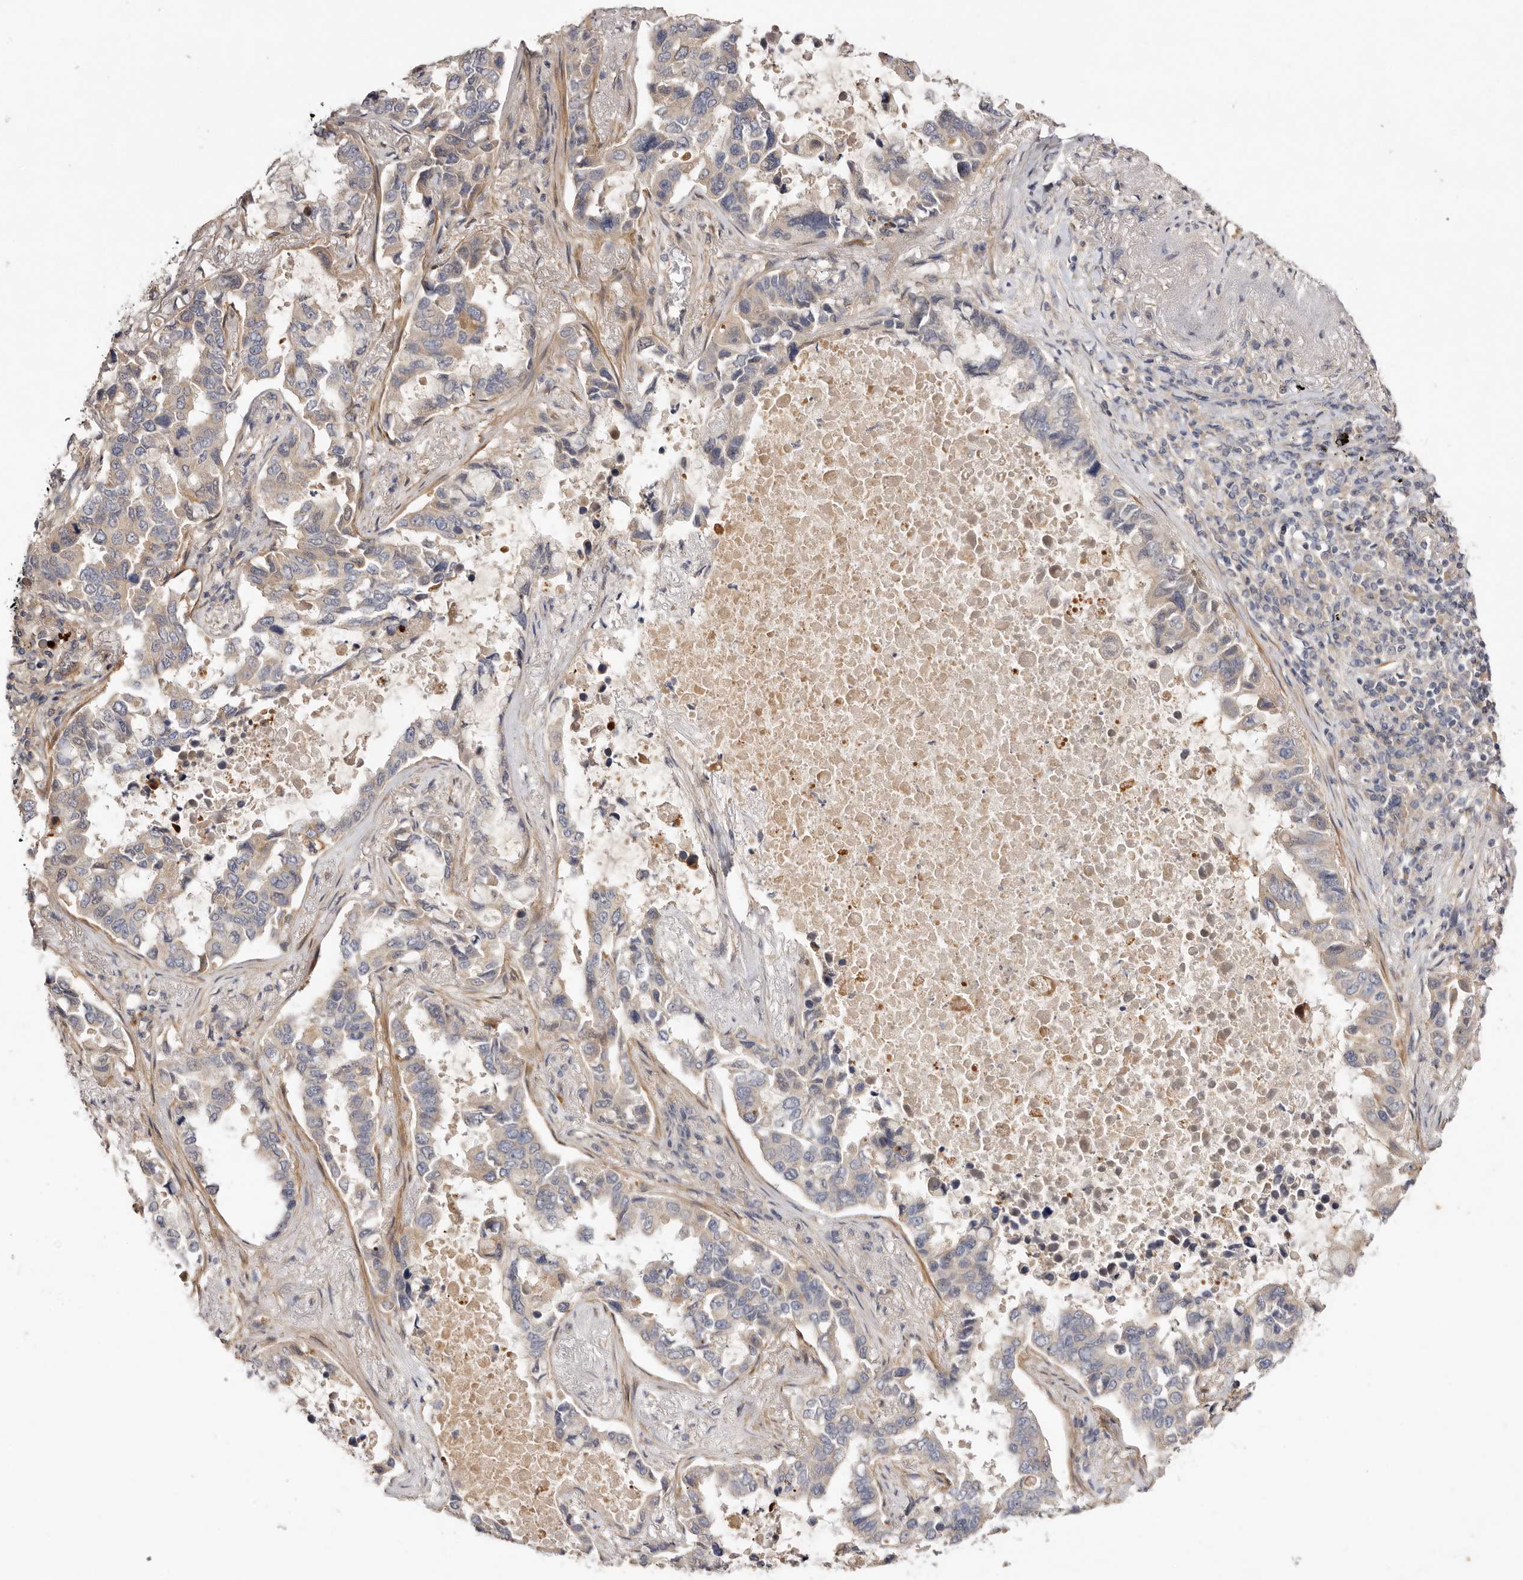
{"staining": {"intensity": "weak", "quantity": "<25%", "location": "cytoplasmic/membranous"}, "tissue": "lung cancer", "cell_type": "Tumor cells", "image_type": "cancer", "snomed": [{"axis": "morphology", "description": "Adenocarcinoma, NOS"}, {"axis": "topography", "description": "Lung"}], "caption": "This is an immunohistochemistry (IHC) micrograph of human lung cancer (adenocarcinoma). There is no staining in tumor cells.", "gene": "ADAMTS9", "patient": {"sex": "male", "age": 64}}